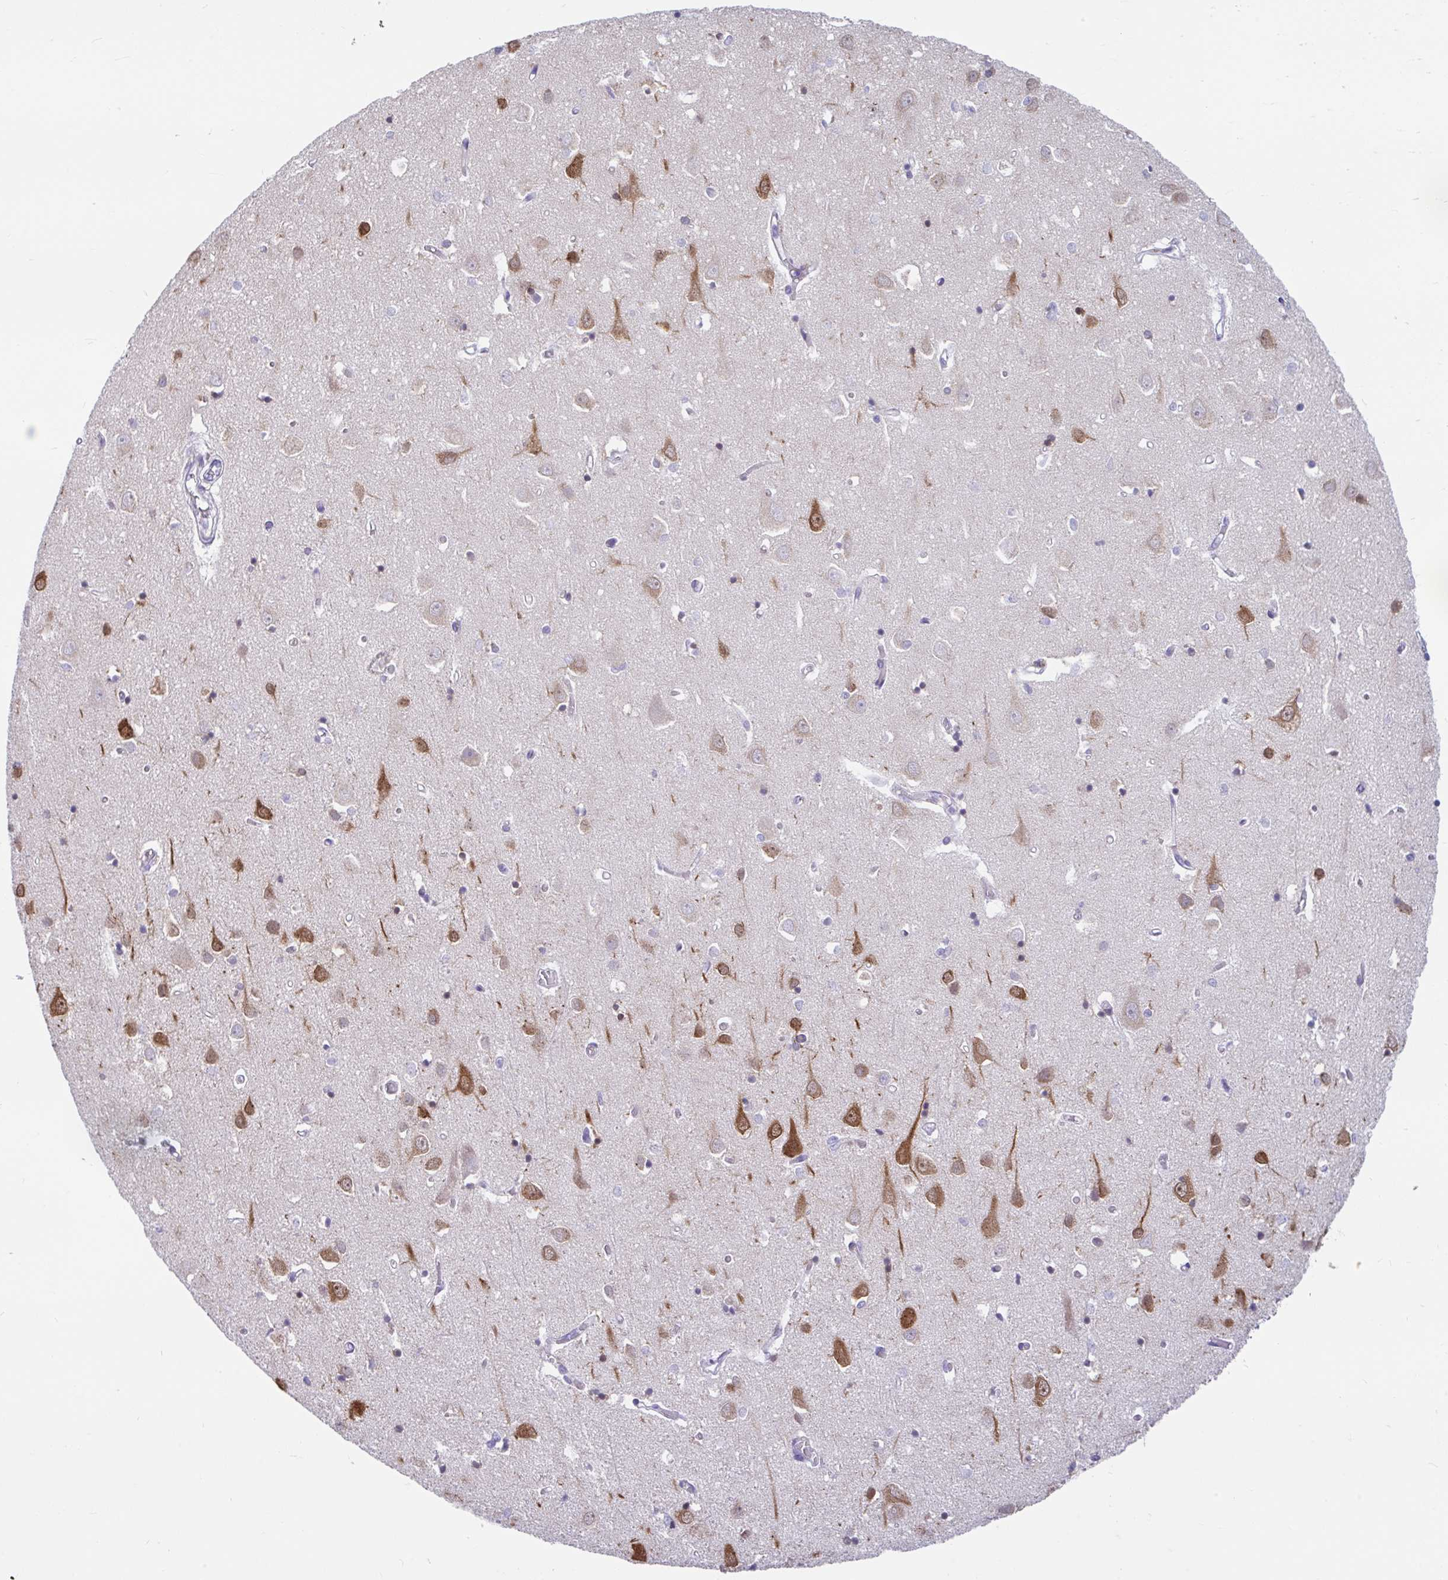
{"staining": {"intensity": "negative", "quantity": "none", "location": "none"}, "tissue": "cerebral cortex", "cell_type": "Endothelial cells", "image_type": "normal", "snomed": [{"axis": "morphology", "description": "Normal tissue, NOS"}, {"axis": "topography", "description": "Cerebral cortex"}], "caption": "Immunohistochemistry photomicrograph of normal cerebral cortex: cerebral cortex stained with DAB displays no significant protein staining in endothelial cells.", "gene": "CCSAP", "patient": {"sex": "male", "age": 70}}